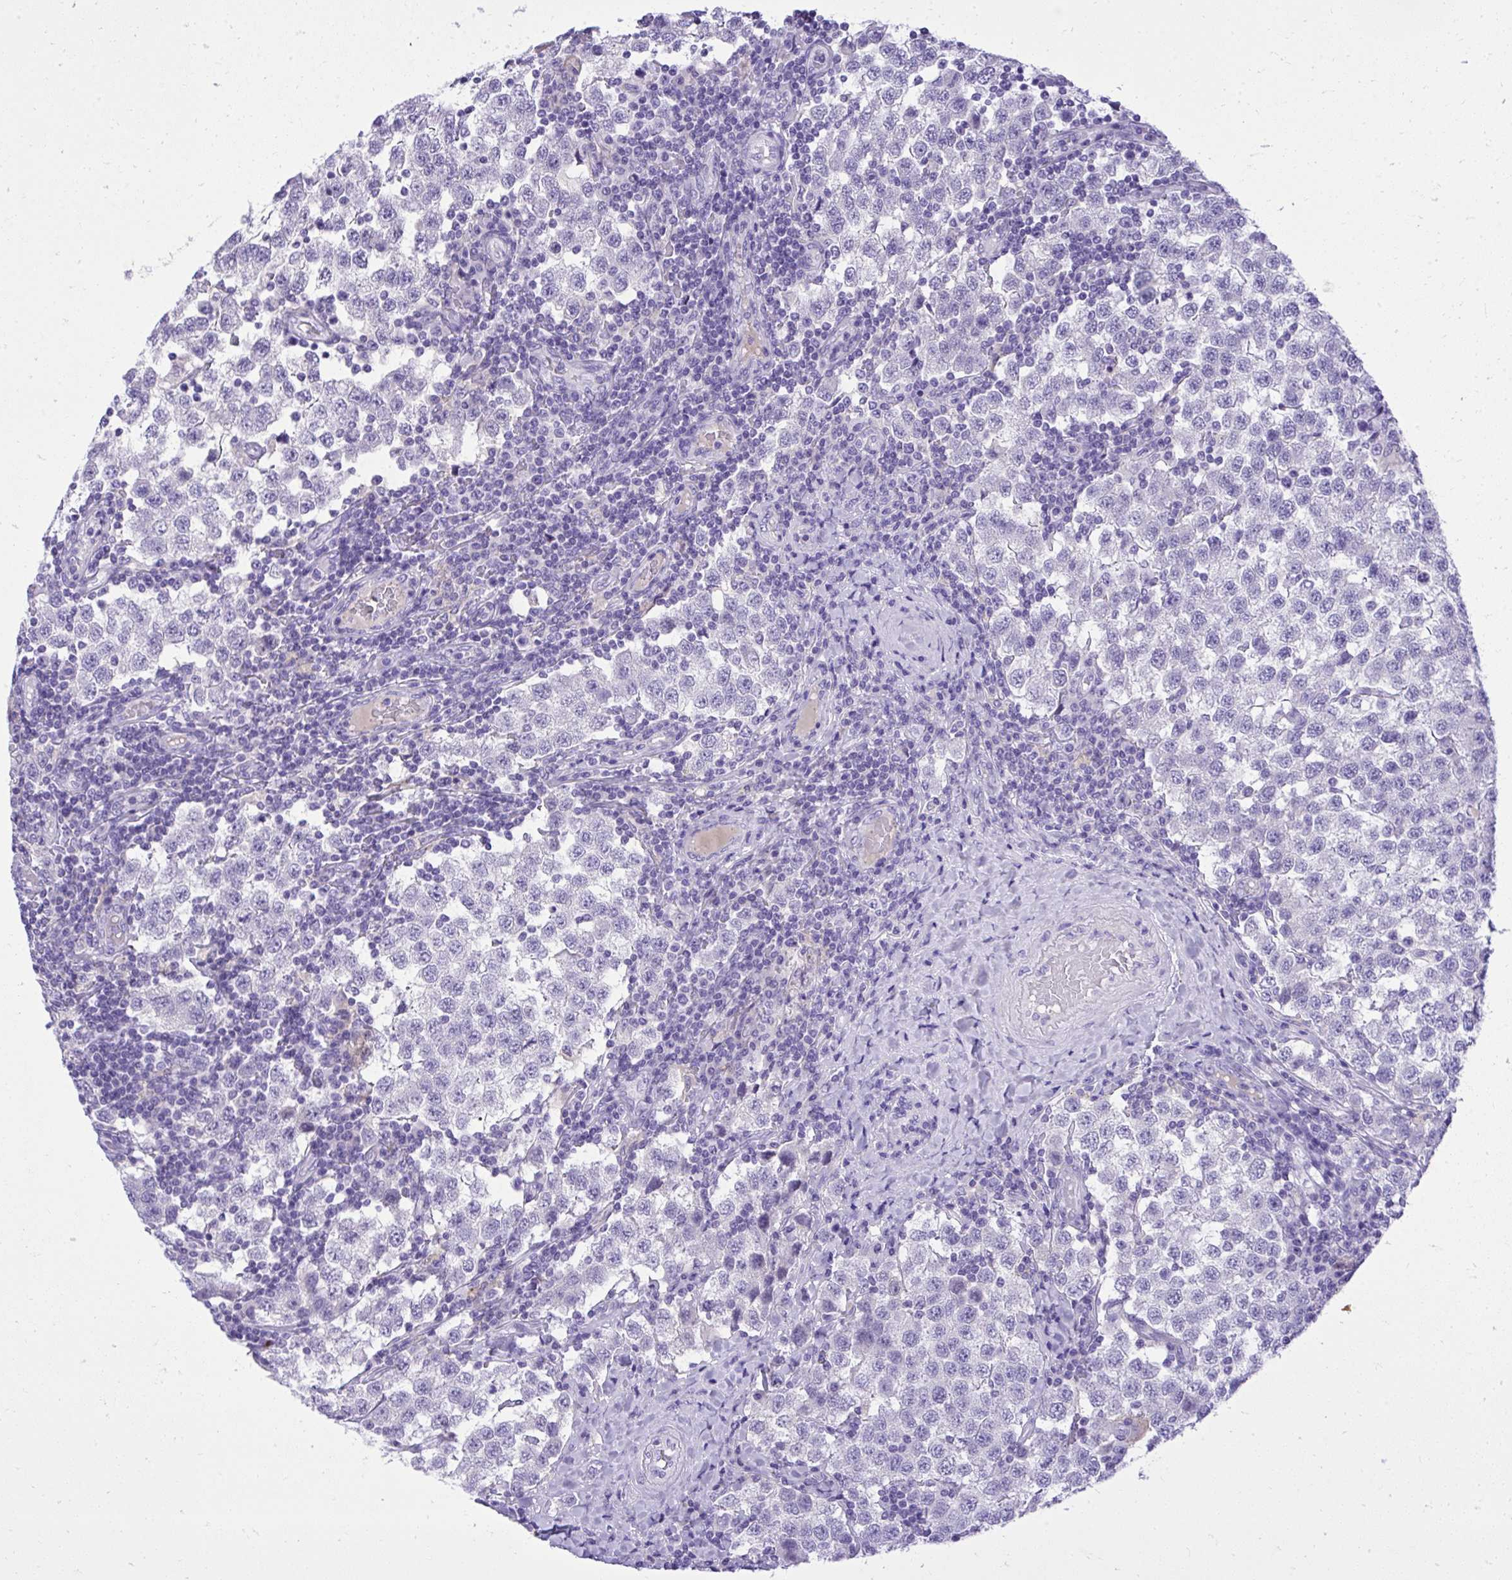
{"staining": {"intensity": "negative", "quantity": "none", "location": "none"}, "tissue": "testis cancer", "cell_type": "Tumor cells", "image_type": "cancer", "snomed": [{"axis": "morphology", "description": "Seminoma, NOS"}, {"axis": "topography", "description": "Testis"}], "caption": "Immunohistochemical staining of human testis cancer demonstrates no significant staining in tumor cells.", "gene": "ST6GALNAC3", "patient": {"sex": "male", "age": 34}}